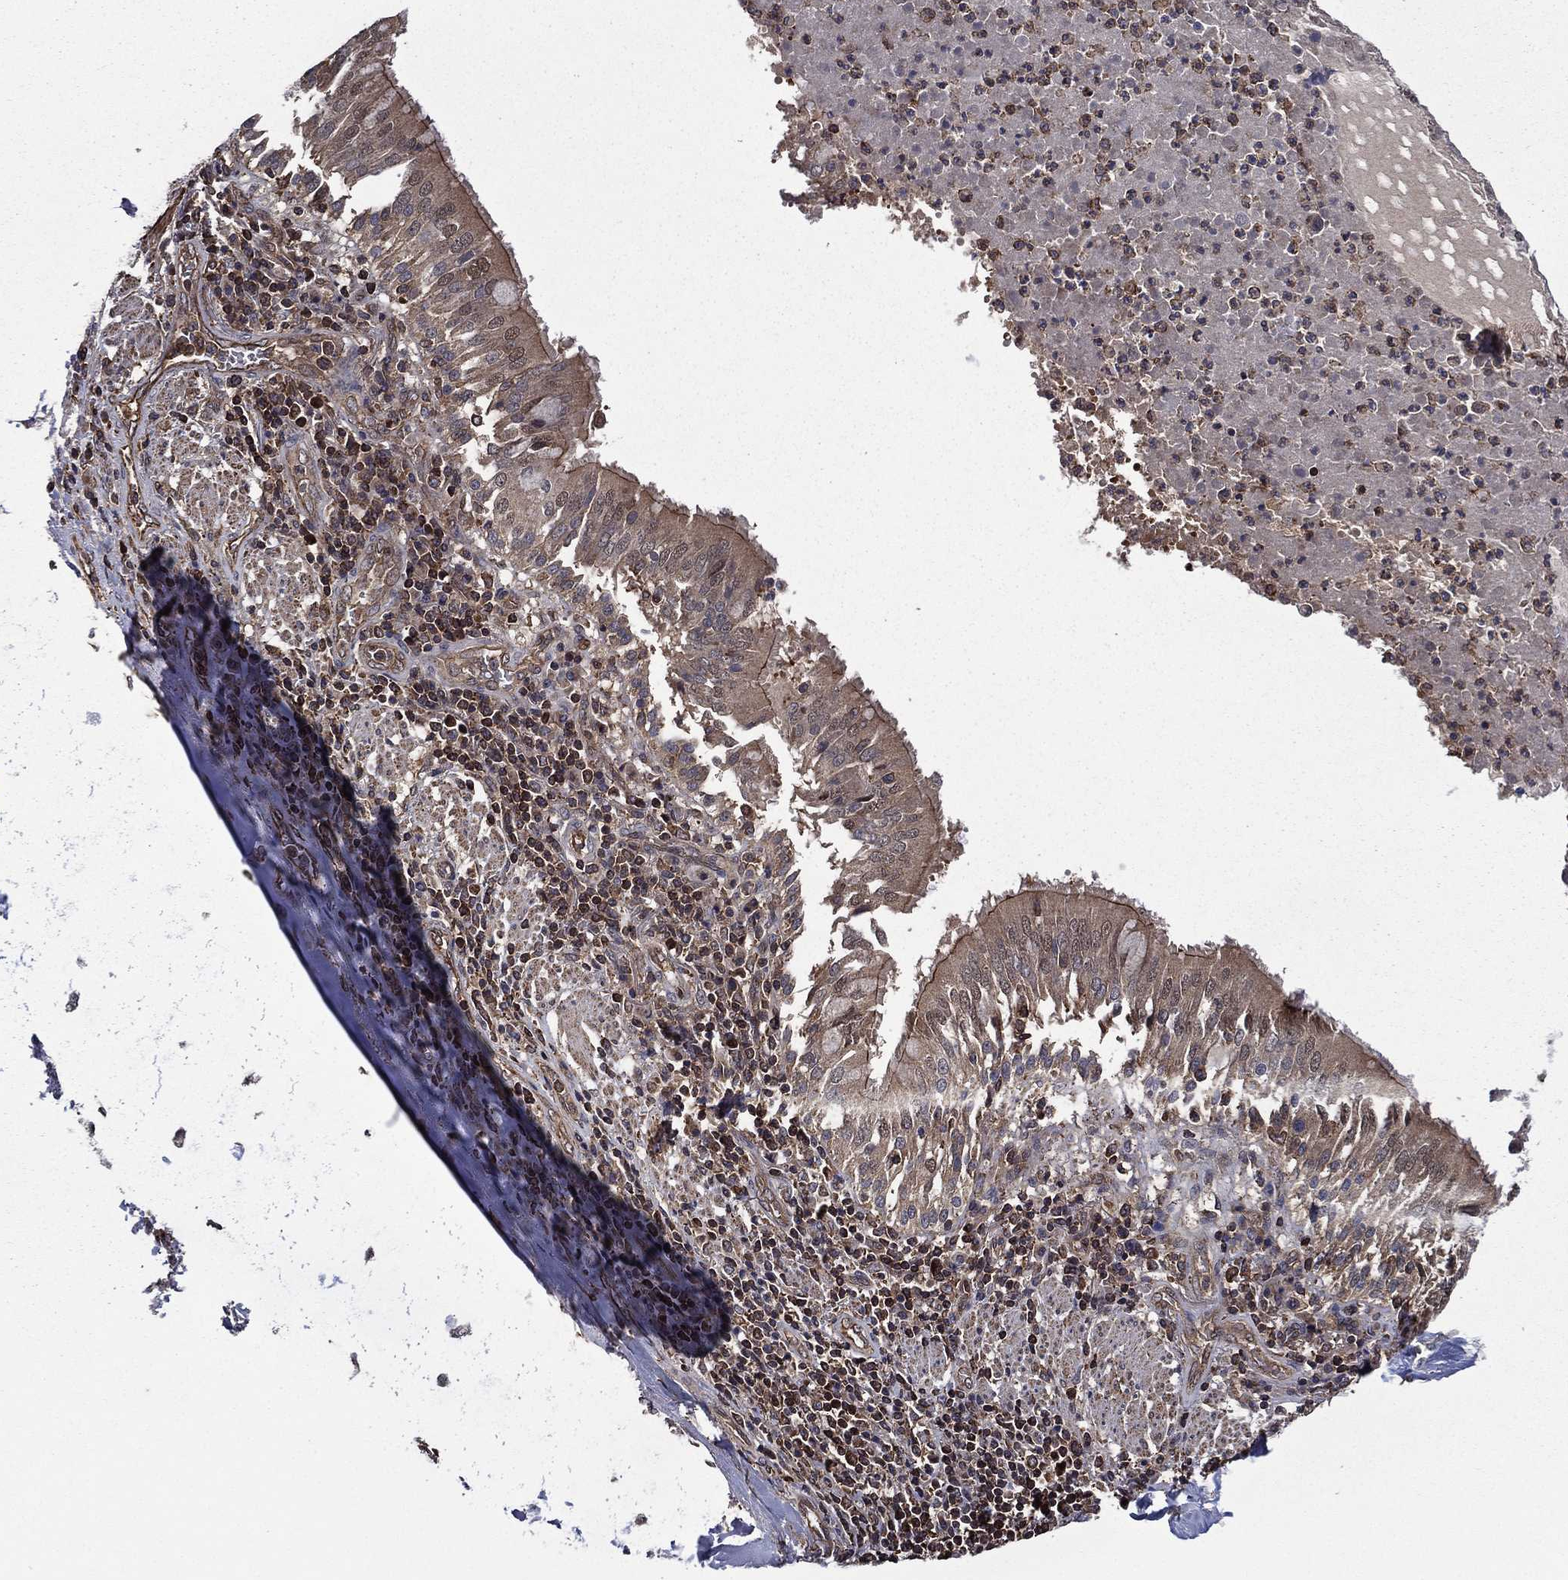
{"staining": {"intensity": "moderate", "quantity": "<25%", "location": "cytoplasmic/membranous"}, "tissue": "lung cancer", "cell_type": "Tumor cells", "image_type": "cancer", "snomed": [{"axis": "morphology", "description": "Normal tissue, NOS"}, {"axis": "morphology", "description": "Squamous cell carcinoma, NOS"}, {"axis": "topography", "description": "Bronchus"}, {"axis": "topography", "description": "Lung"}], "caption": "A low amount of moderate cytoplasmic/membranous expression is identified in approximately <25% of tumor cells in lung cancer (squamous cell carcinoma) tissue.", "gene": "PLPP3", "patient": {"sex": "male", "age": 64}}